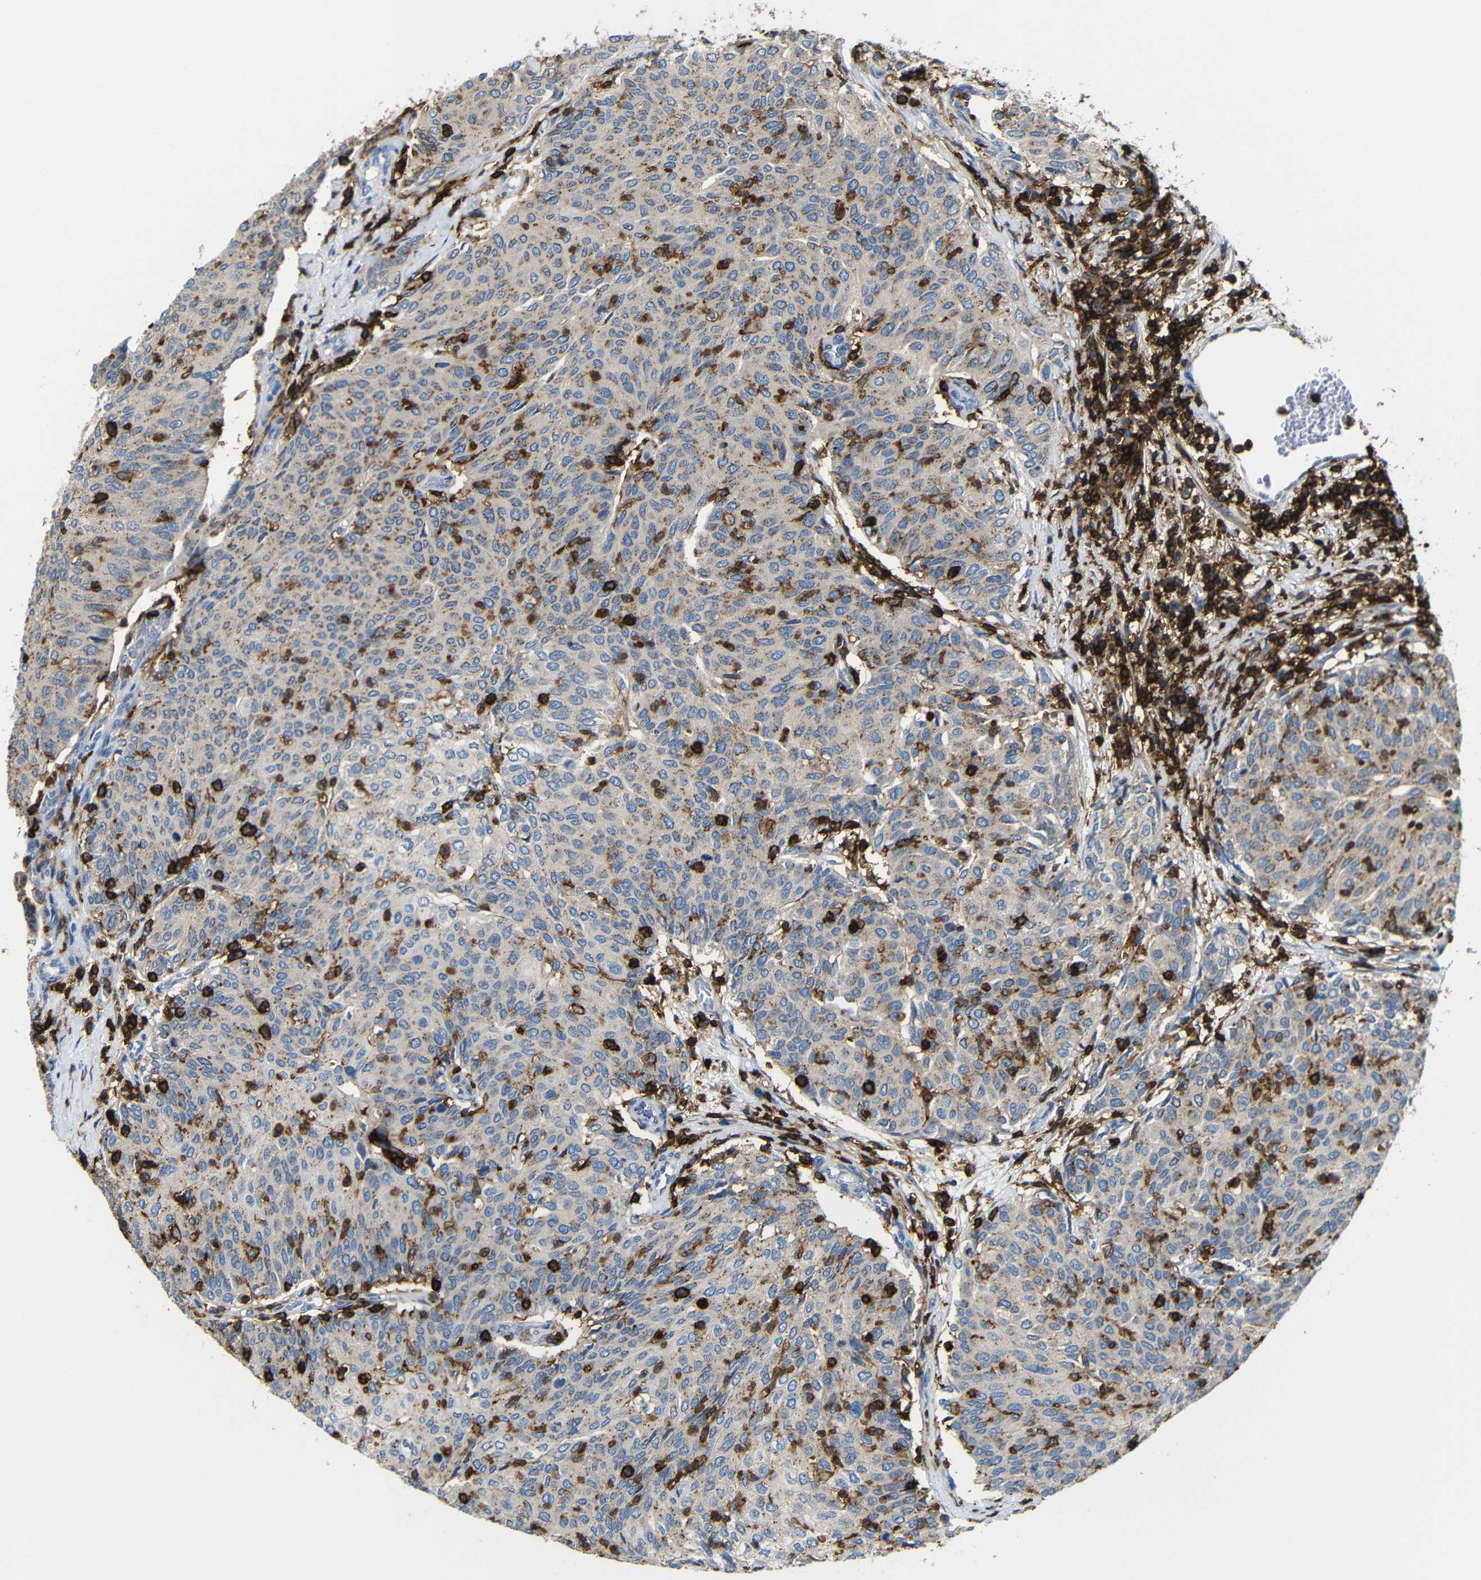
{"staining": {"intensity": "moderate", "quantity": "25%-75%", "location": "cytoplasmic/membranous"}, "tissue": "urothelial cancer", "cell_type": "Tumor cells", "image_type": "cancer", "snomed": [{"axis": "morphology", "description": "Urothelial carcinoma, Low grade"}, {"axis": "topography", "description": "Urinary bladder"}], "caption": "A brown stain shows moderate cytoplasmic/membranous positivity of a protein in human urothelial carcinoma (low-grade) tumor cells.", "gene": "P2RY12", "patient": {"sex": "female", "age": 79}}